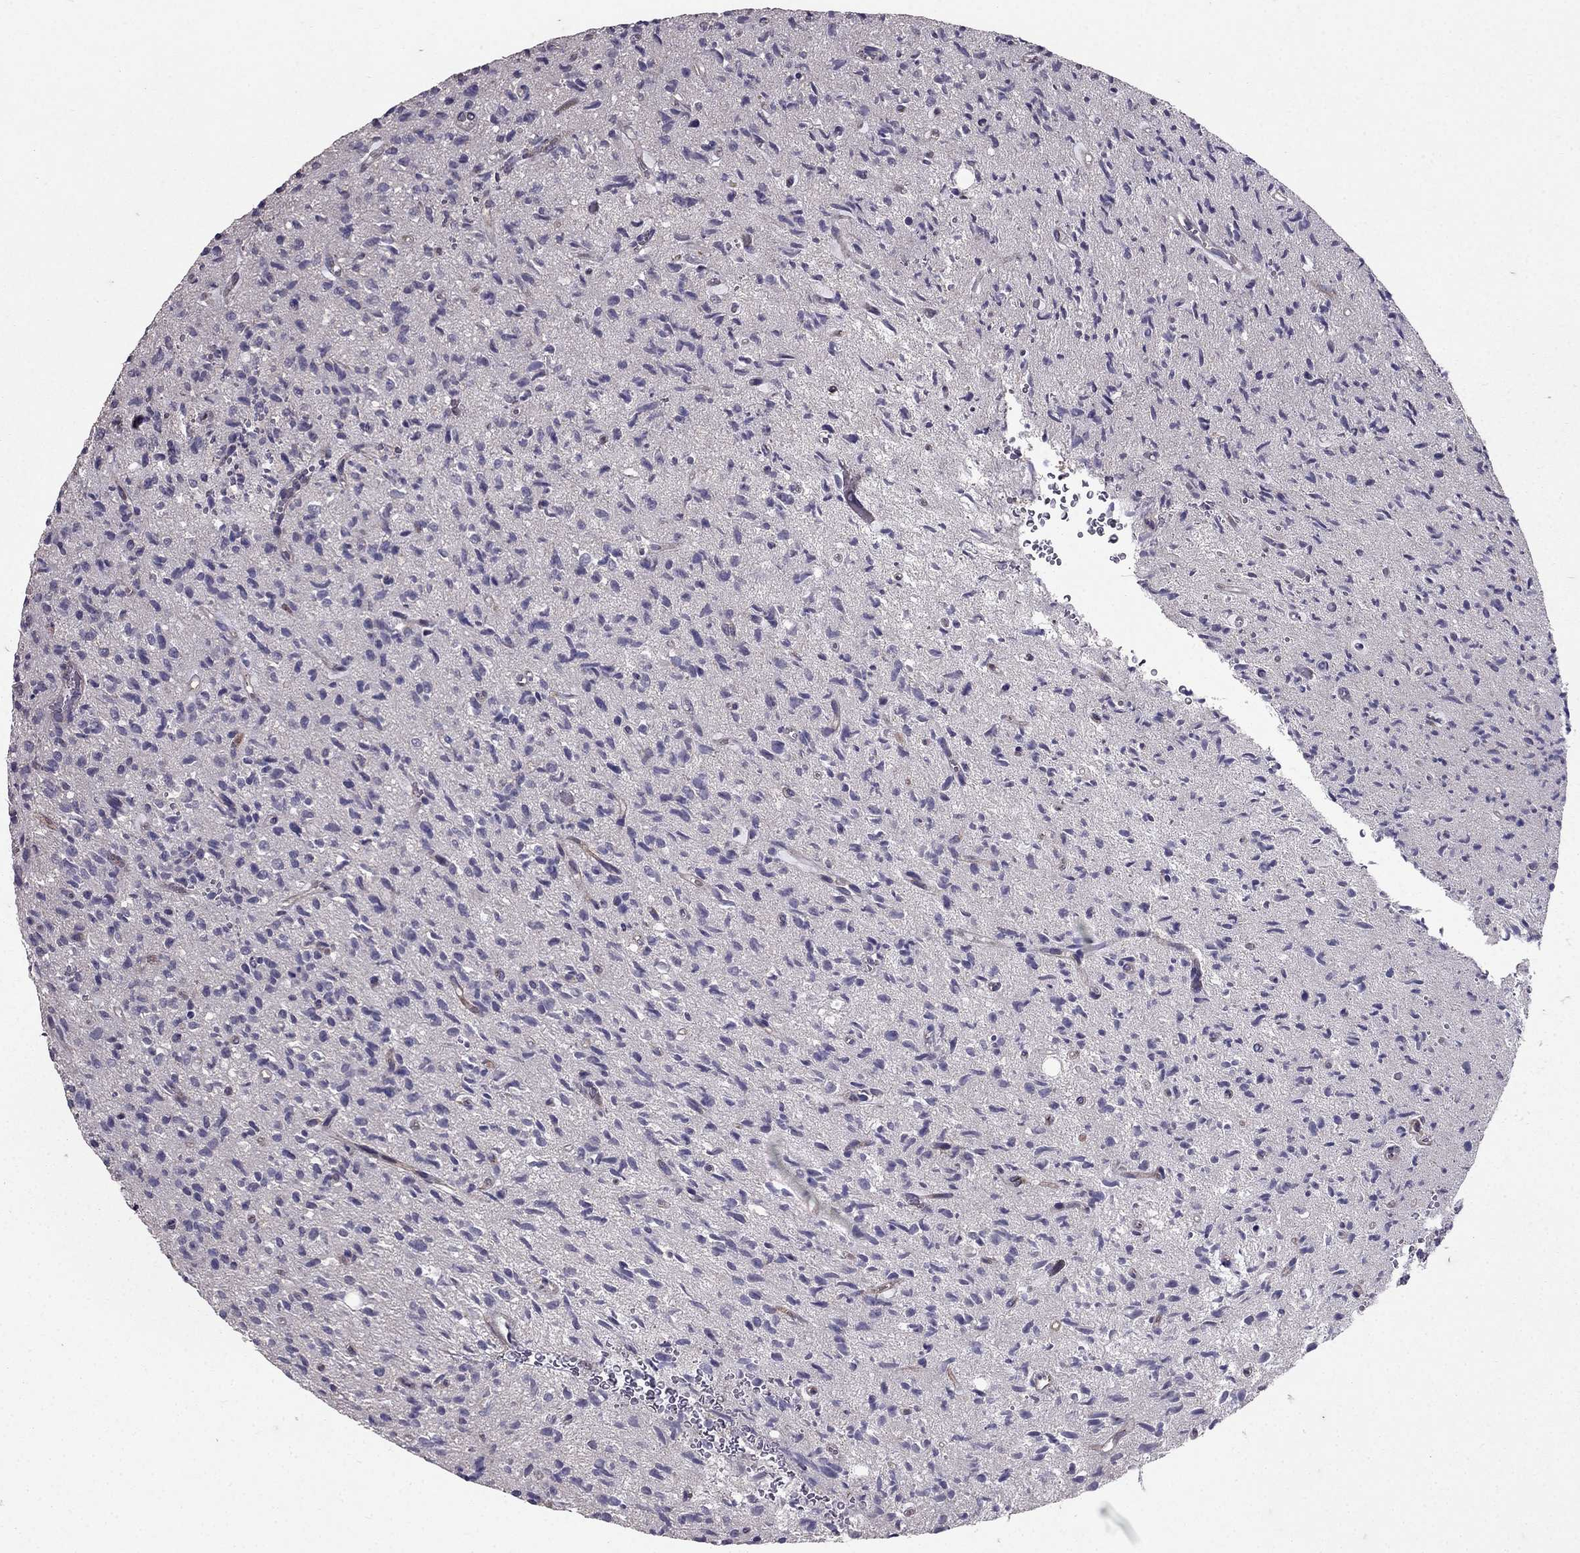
{"staining": {"intensity": "negative", "quantity": "none", "location": "none"}, "tissue": "glioma", "cell_type": "Tumor cells", "image_type": "cancer", "snomed": [{"axis": "morphology", "description": "Glioma, malignant, High grade"}, {"axis": "topography", "description": "Brain"}], "caption": "High magnification brightfield microscopy of malignant high-grade glioma stained with DAB (brown) and counterstained with hematoxylin (blue): tumor cells show no significant positivity.", "gene": "RASIP1", "patient": {"sex": "male", "age": 64}}